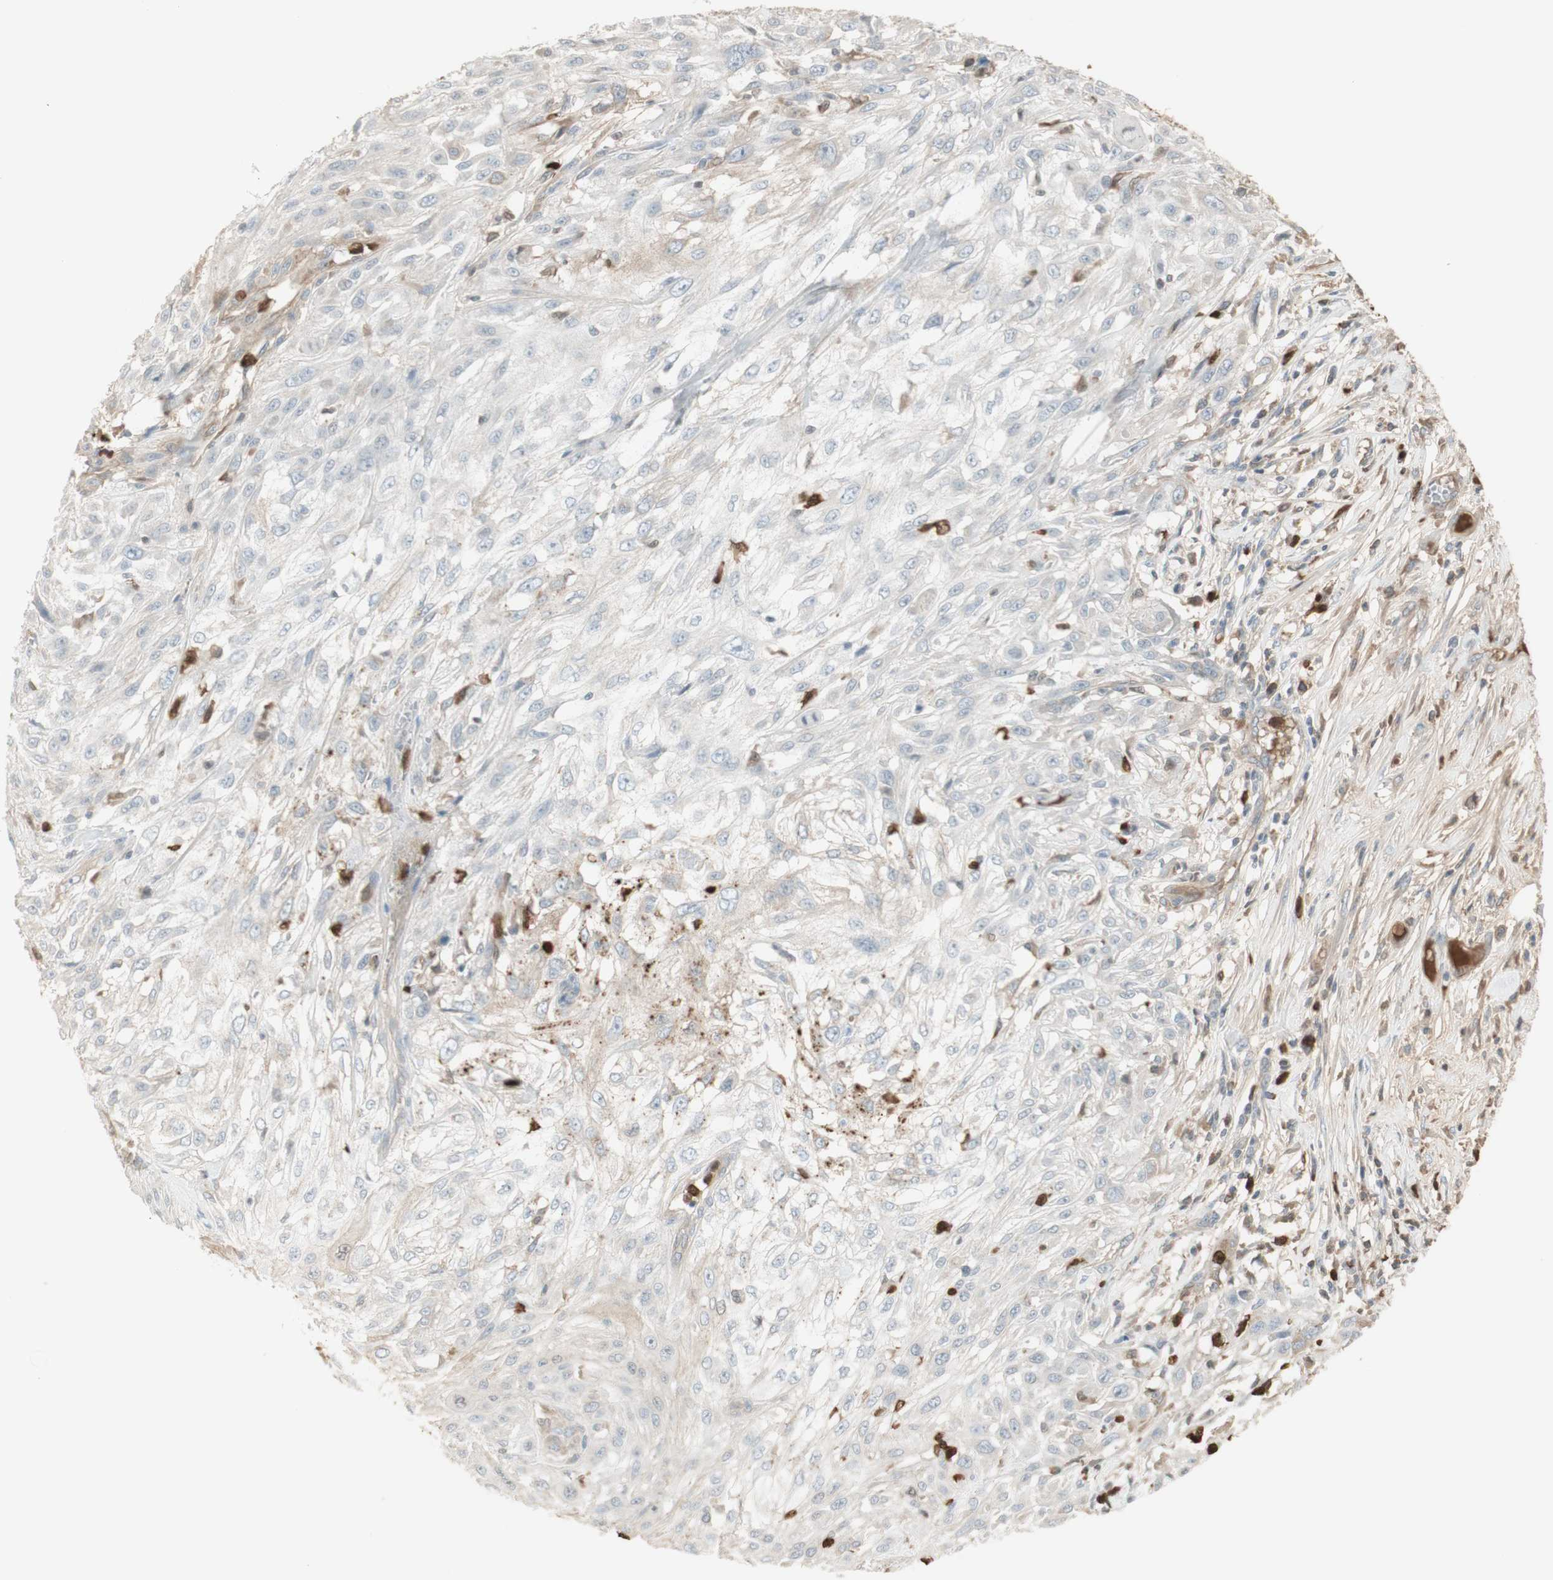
{"staining": {"intensity": "negative", "quantity": "none", "location": "none"}, "tissue": "skin cancer", "cell_type": "Tumor cells", "image_type": "cancer", "snomed": [{"axis": "morphology", "description": "Squamous cell carcinoma, NOS"}, {"axis": "topography", "description": "Skin"}], "caption": "IHC micrograph of skin cancer (squamous cell carcinoma) stained for a protein (brown), which exhibits no positivity in tumor cells.", "gene": "NID1", "patient": {"sex": "male", "age": 75}}